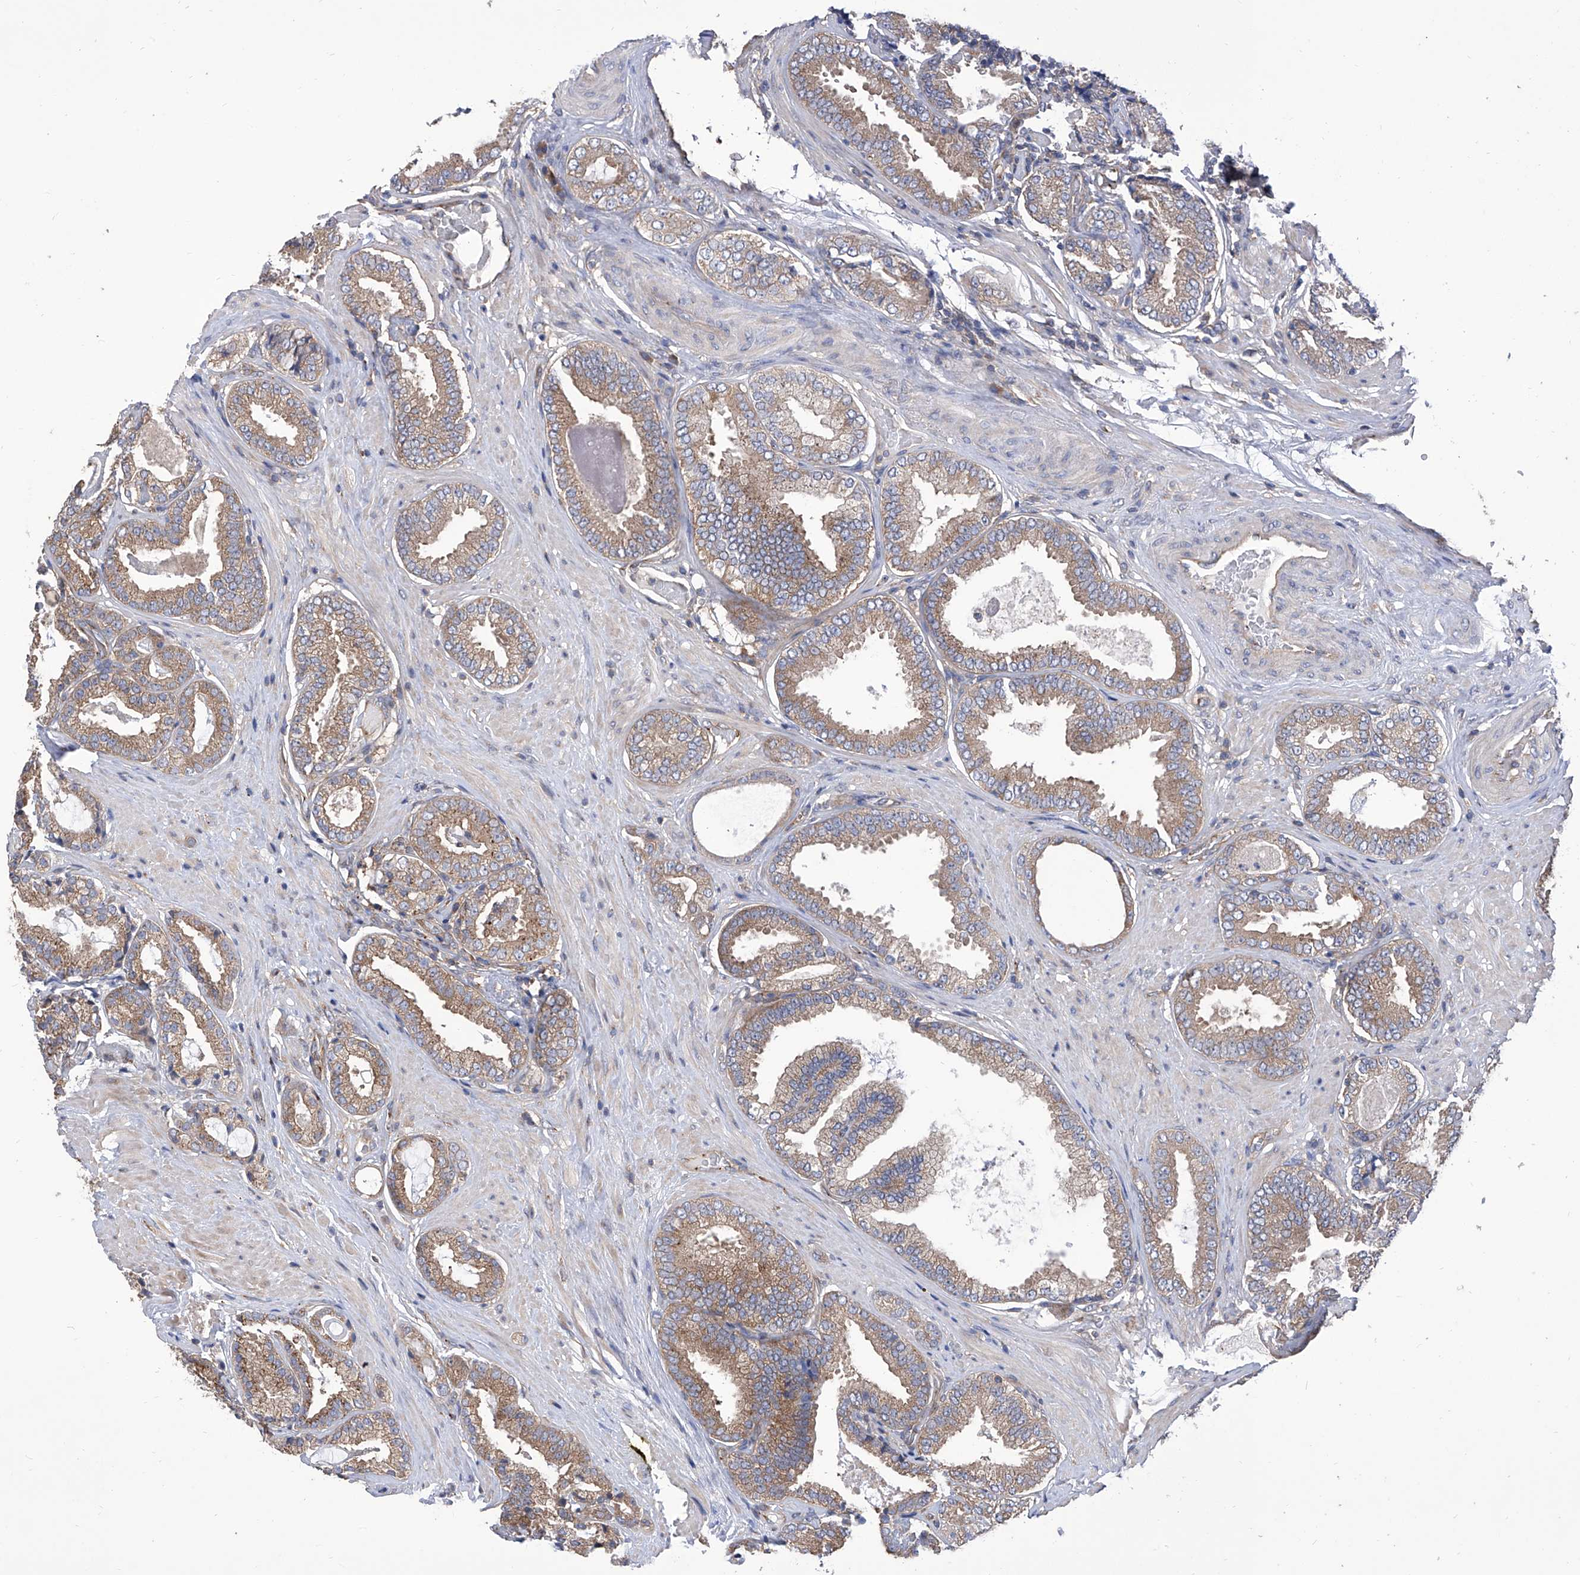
{"staining": {"intensity": "moderate", "quantity": ">75%", "location": "cytoplasmic/membranous"}, "tissue": "prostate cancer", "cell_type": "Tumor cells", "image_type": "cancer", "snomed": [{"axis": "morphology", "description": "Adenocarcinoma, Low grade"}, {"axis": "topography", "description": "Prostate"}], "caption": "This photomicrograph shows IHC staining of human adenocarcinoma (low-grade) (prostate), with medium moderate cytoplasmic/membranous expression in approximately >75% of tumor cells.", "gene": "TJAP1", "patient": {"sex": "male", "age": 71}}